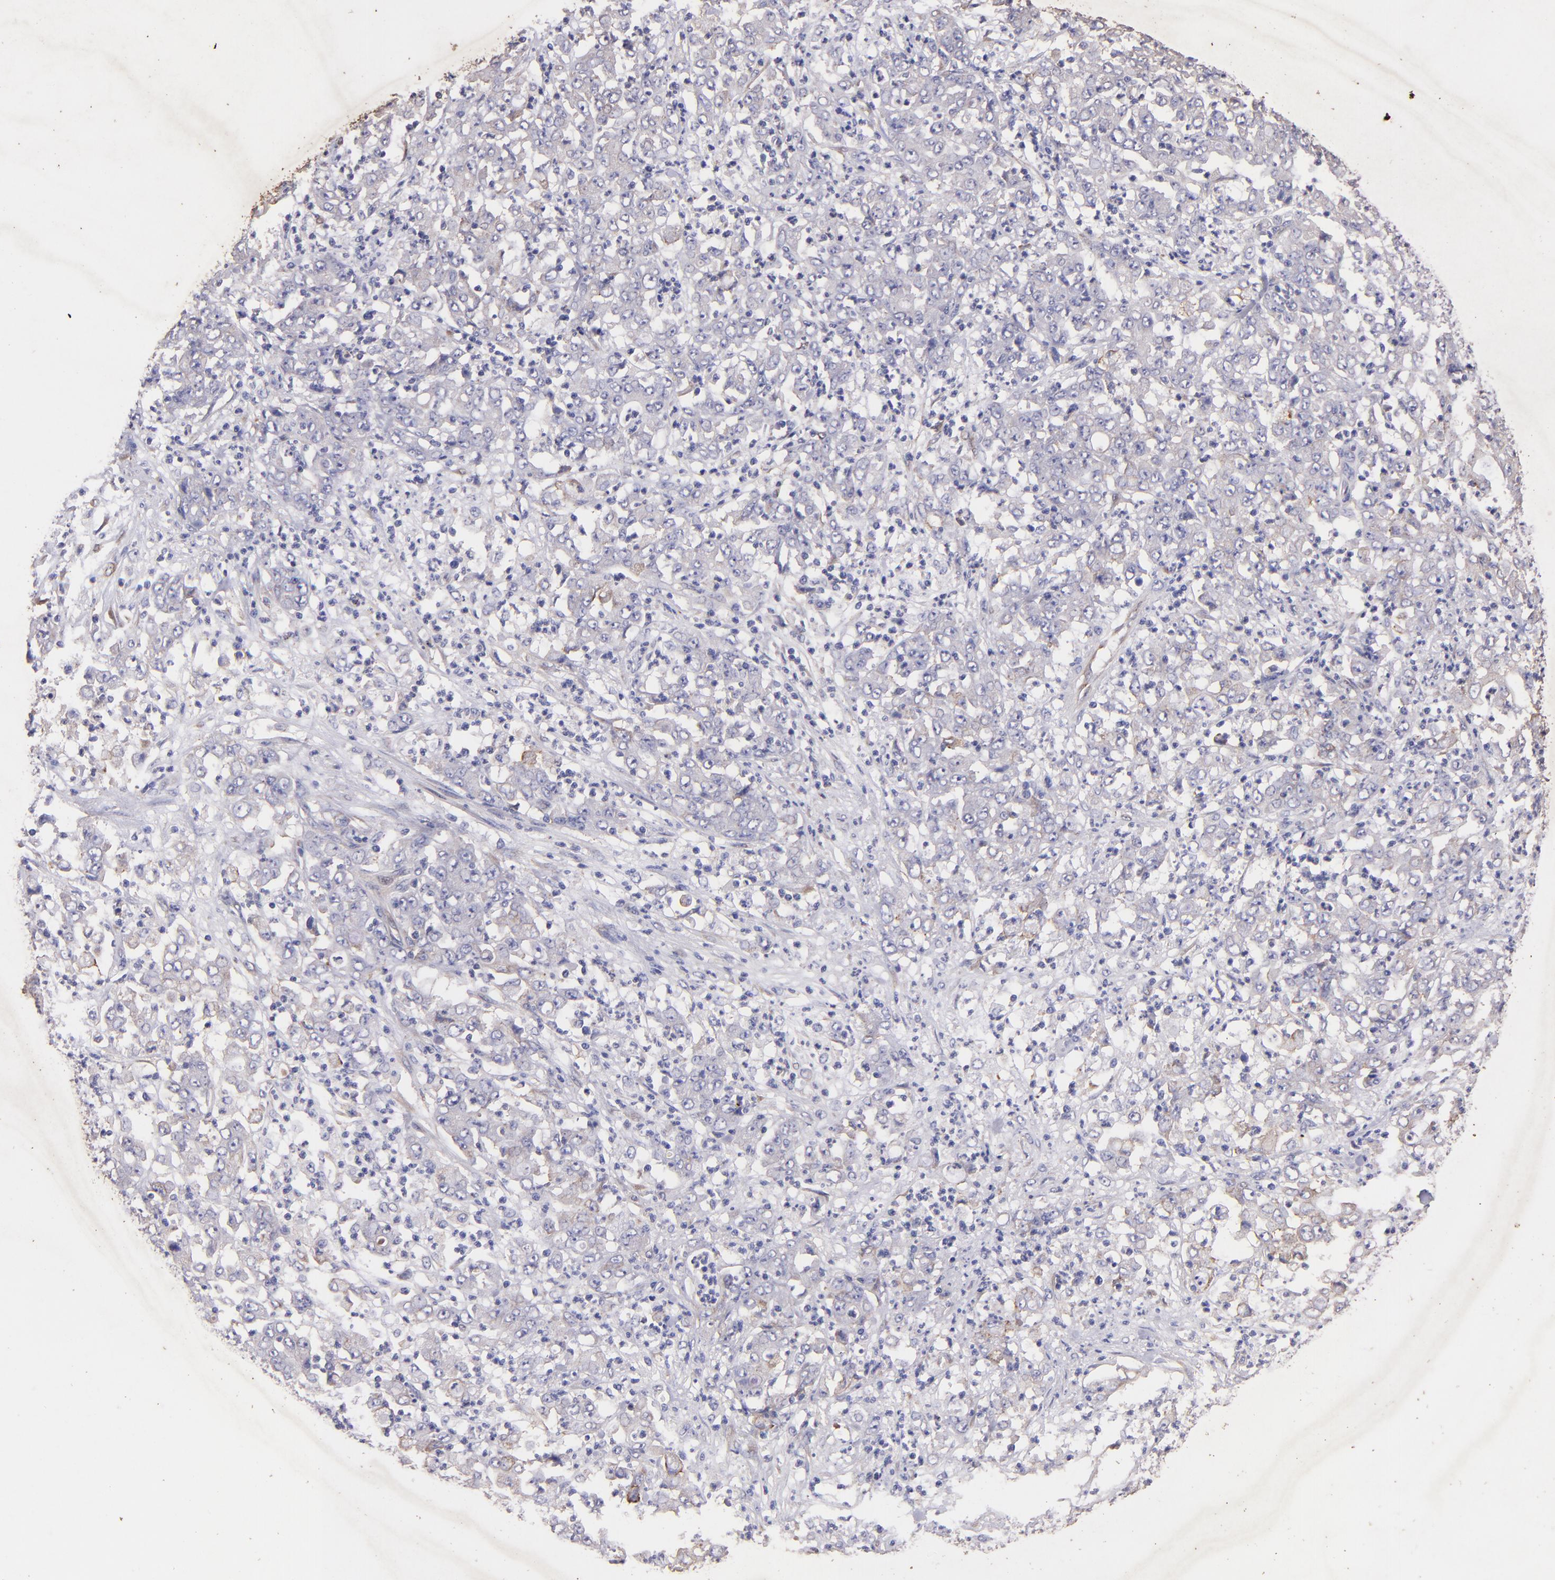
{"staining": {"intensity": "weak", "quantity": "<25%", "location": "cytoplasmic/membranous"}, "tissue": "stomach cancer", "cell_type": "Tumor cells", "image_type": "cancer", "snomed": [{"axis": "morphology", "description": "Adenocarcinoma, NOS"}, {"axis": "topography", "description": "Stomach, lower"}], "caption": "A high-resolution histopathology image shows immunohistochemistry staining of stomach adenocarcinoma, which displays no significant staining in tumor cells.", "gene": "RET", "patient": {"sex": "female", "age": 71}}